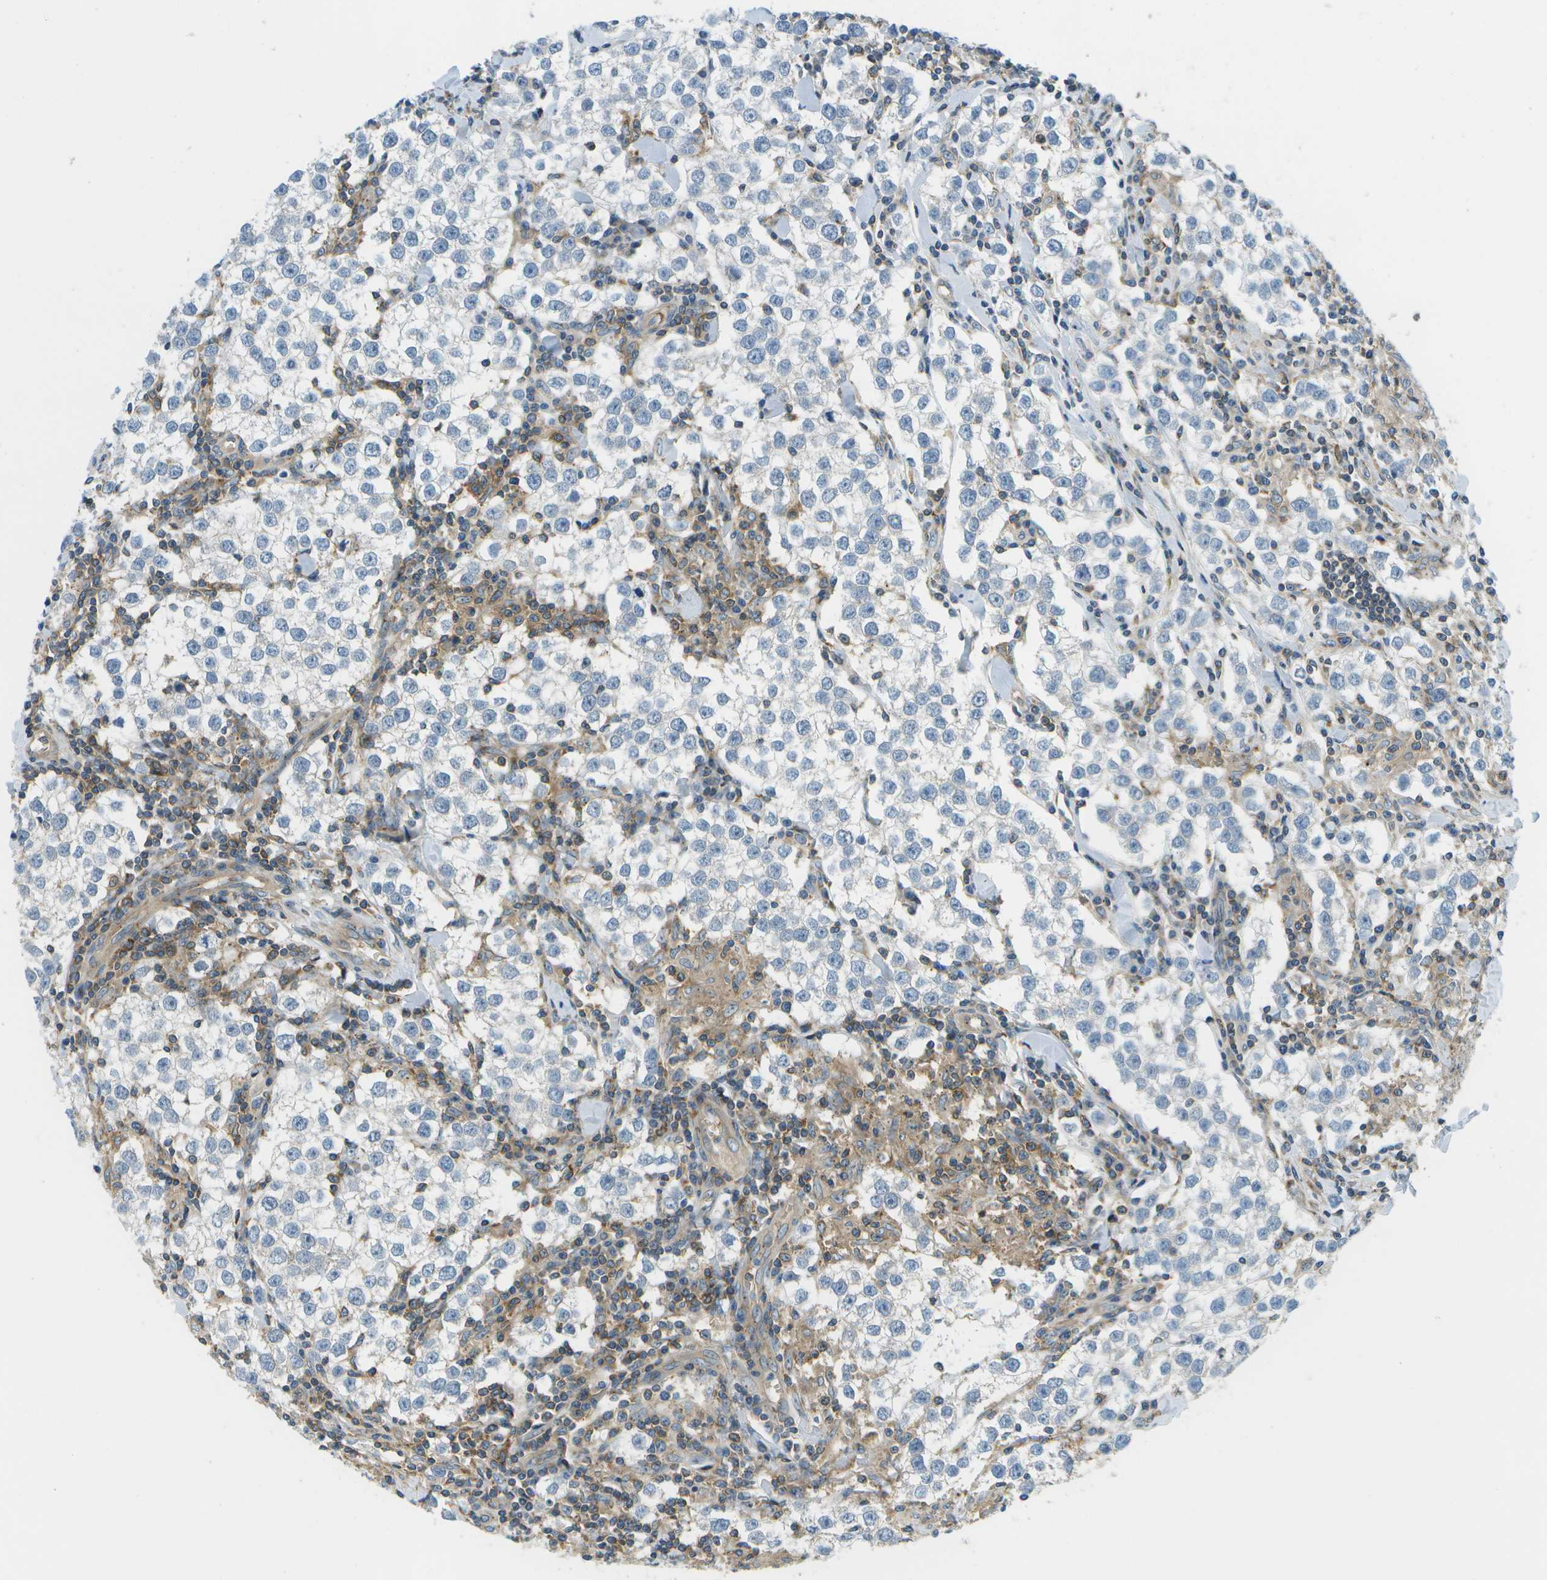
{"staining": {"intensity": "negative", "quantity": "none", "location": "none"}, "tissue": "testis cancer", "cell_type": "Tumor cells", "image_type": "cancer", "snomed": [{"axis": "morphology", "description": "Seminoma, NOS"}, {"axis": "morphology", "description": "Carcinoma, Embryonal, NOS"}, {"axis": "topography", "description": "Testis"}], "caption": "An immunohistochemistry image of testis embryonal carcinoma is shown. There is no staining in tumor cells of testis embryonal carcinoma.", "gene": "CTIF", "patient": {"sex": "male", "age": 36}}